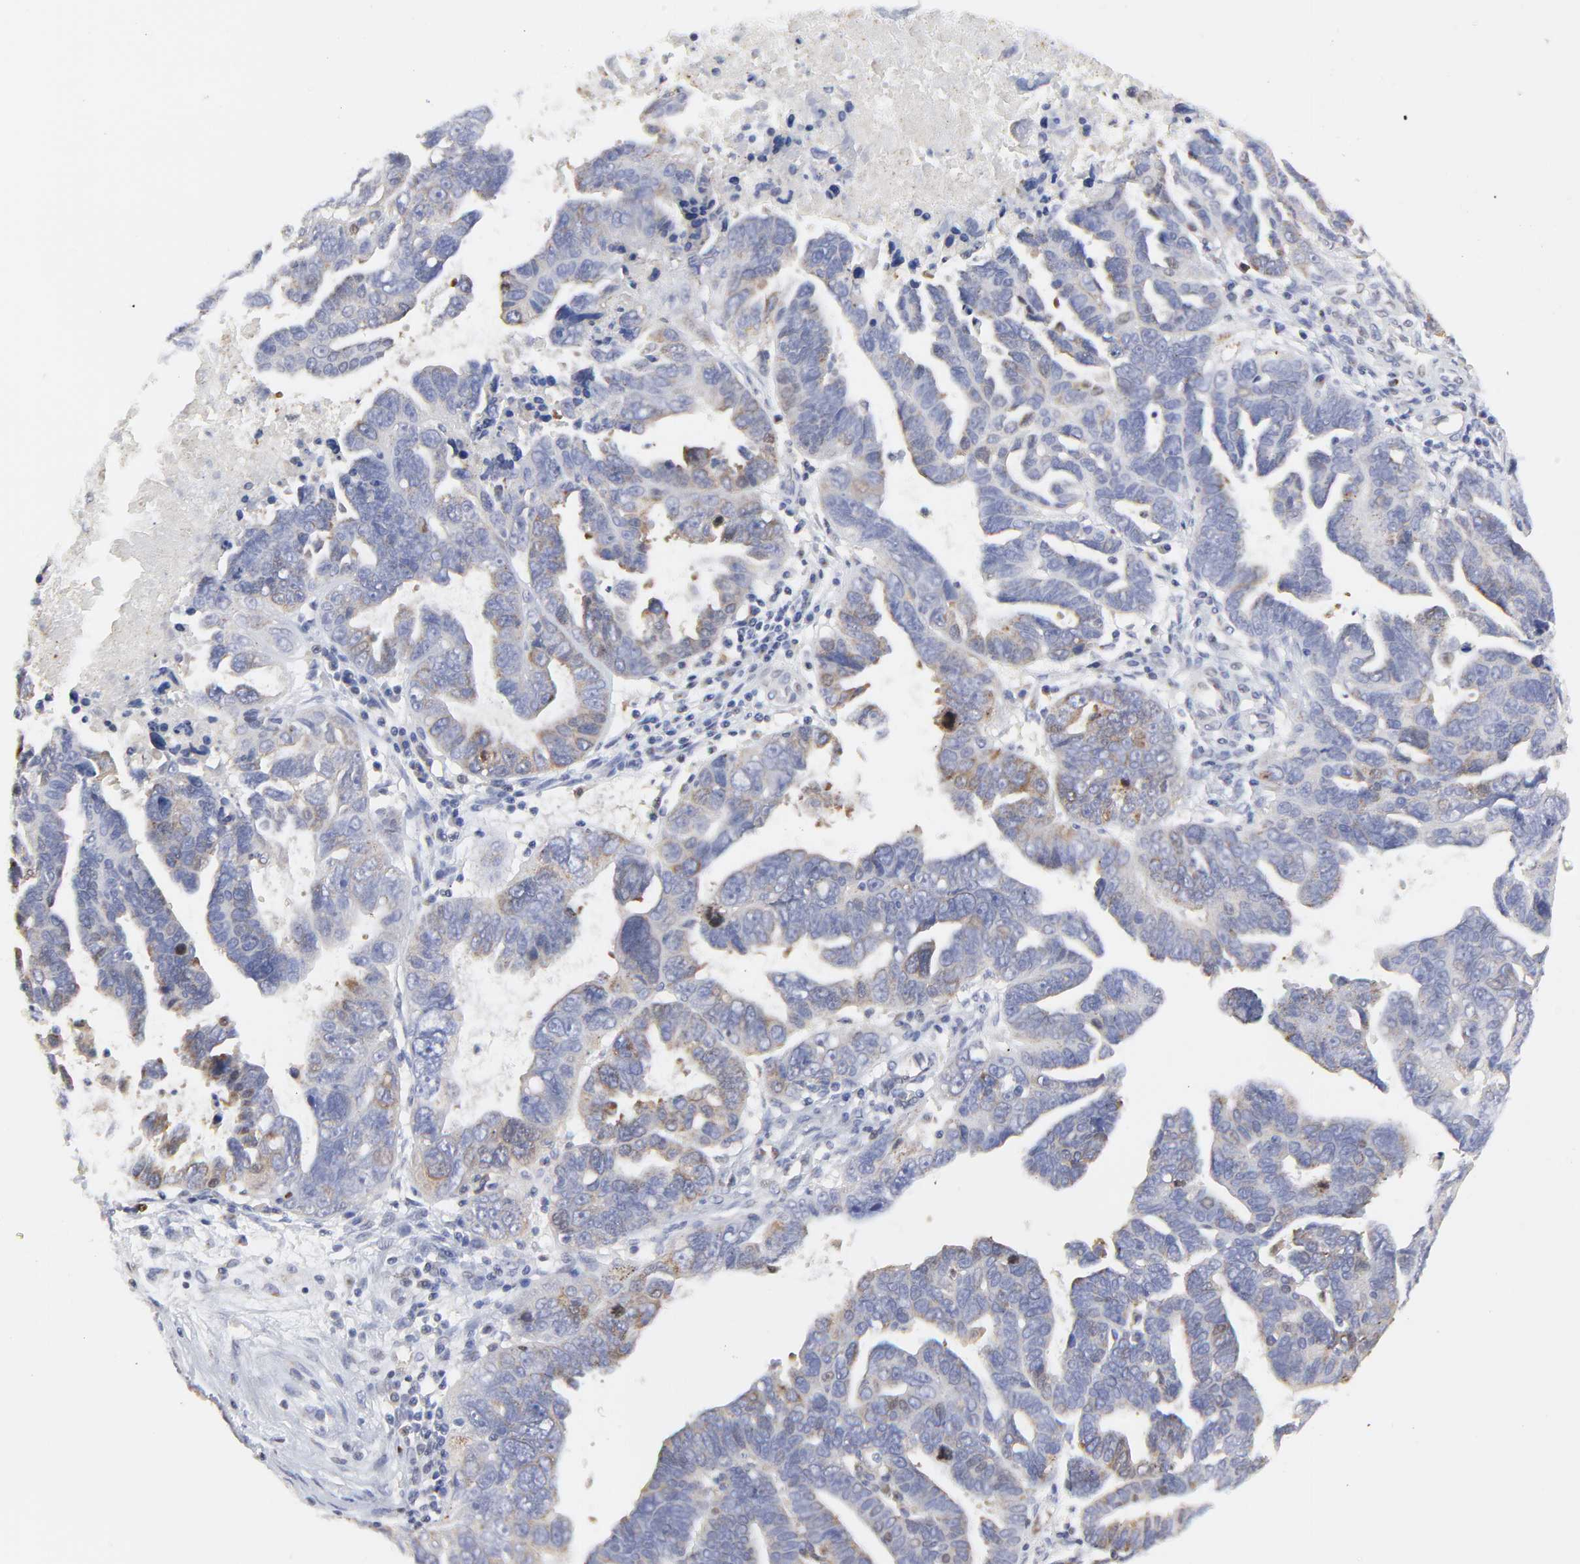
{"staining": {"intensity": "moderate", "quantity": "25%-75%", "location": "cytoplasmic/membranous"}, "tissue": "ovarian cancer", "cell_type": "Tumor cells", "image_type": "cancer", "snomed": [{"axis": "morphology", "description": "Carcinoma, endometroid"}, {"axis": "morphology", "description": "Cystadenocarcinoma, serous, NOS"}, {"axis": "topography", "description": "Ovary"}], "caption": "Serous cystadenocarcinoma (ovarian) tissue demonstrates moderate cytoplasmic/membranous staining in approximately 25%-75% of tumor cells", "gene": "NCAPH", "patient": {"sex": "female", "age": 45}}